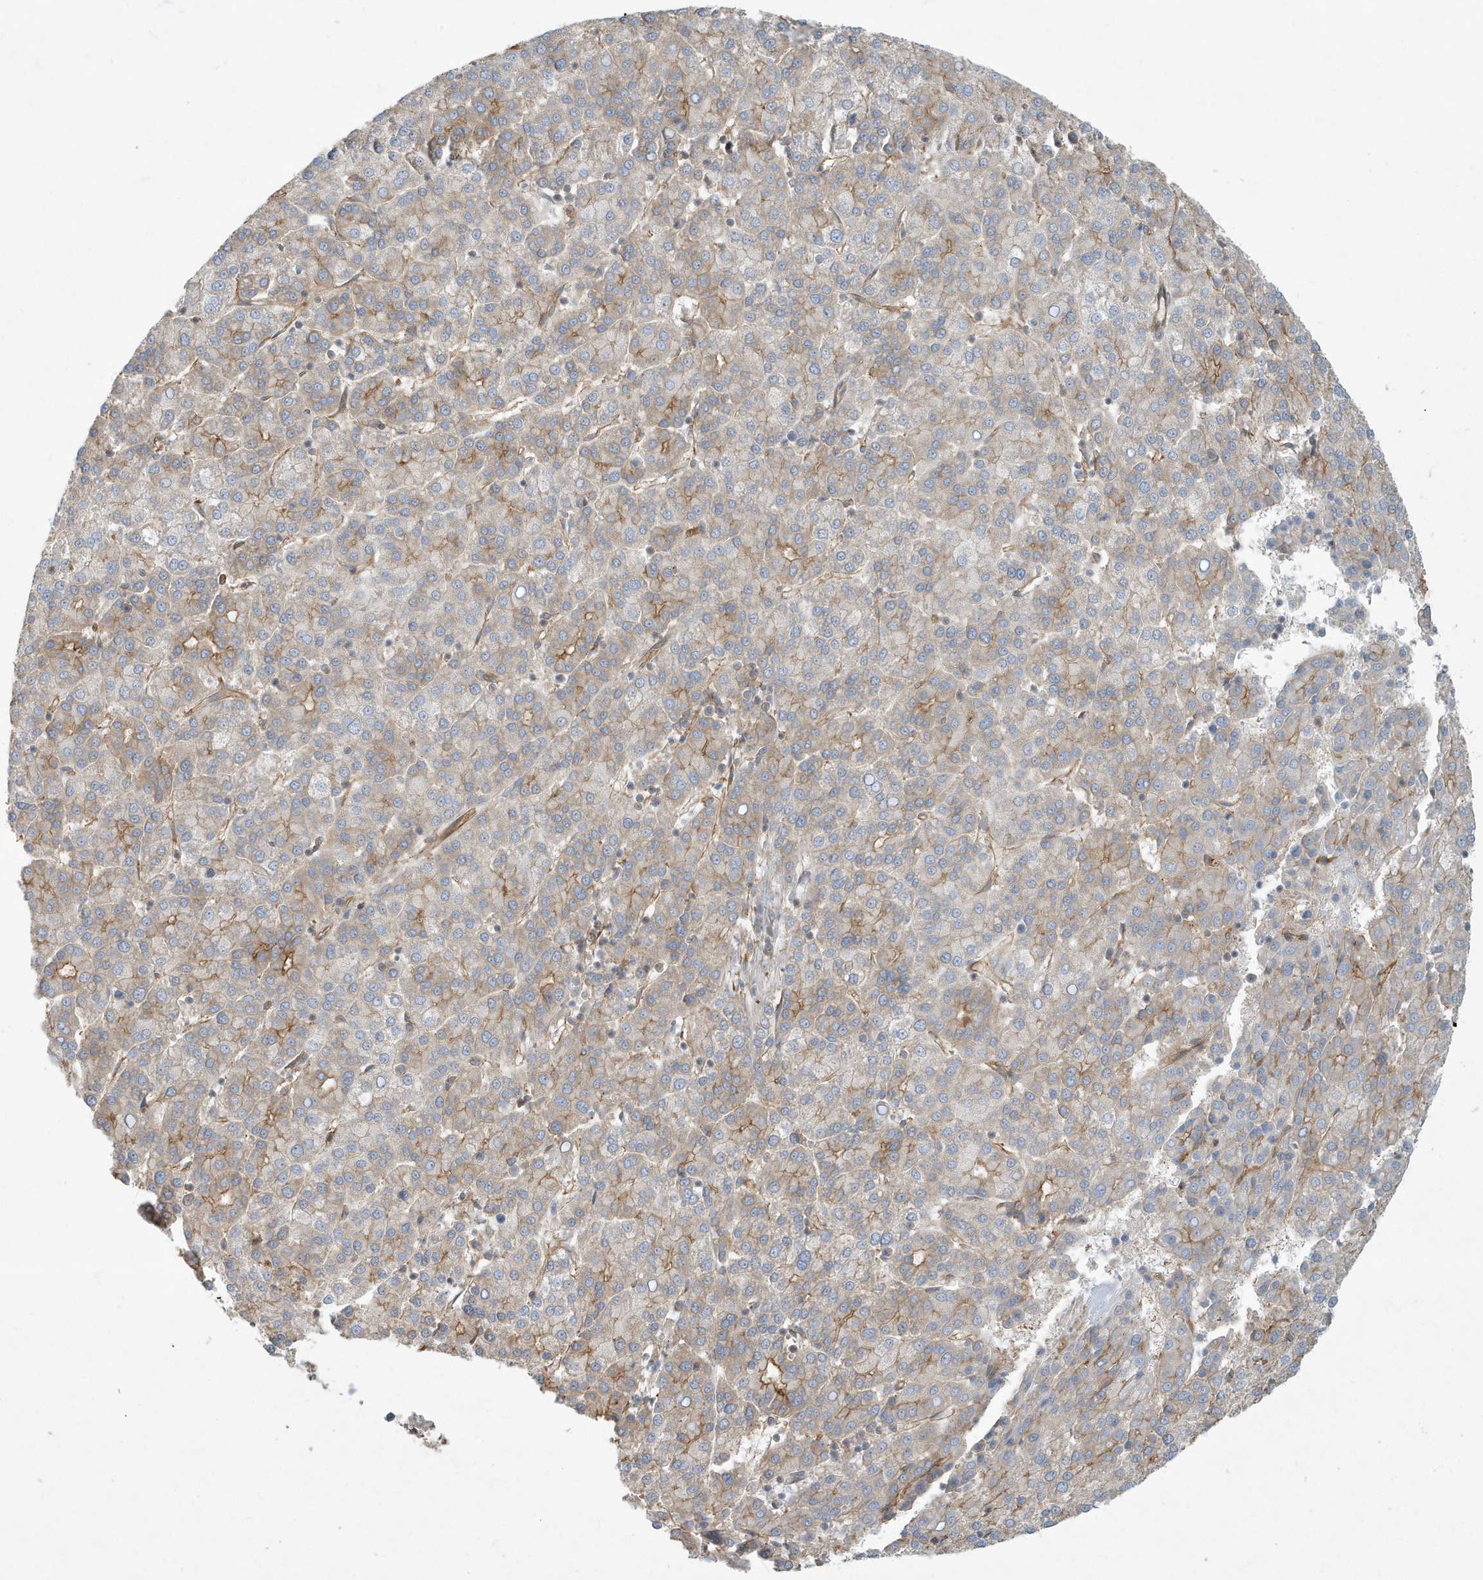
{"staining": {"intensity": "moderate", "quantity": "<25%", "location": "cytoplasmic/membranous"}, "tissue": "liver cancer", "cell_type": "Tumor cells", "image_type": "cancer", "snomed": [{"axis": "morphology", "description": "Carcinoma, Hepatocellular, NOS"}, {"axis": "topography", "description": "Liver"}], "caption": "The photomicrograph demonstrates a brown stain indicating the presence of a protein in the cytoplasmic/membranous of tumor cells in hepatocellular carcinoma (liver).", "gene": "ATP23", "patient": {"sex": "female", "age": 58}}